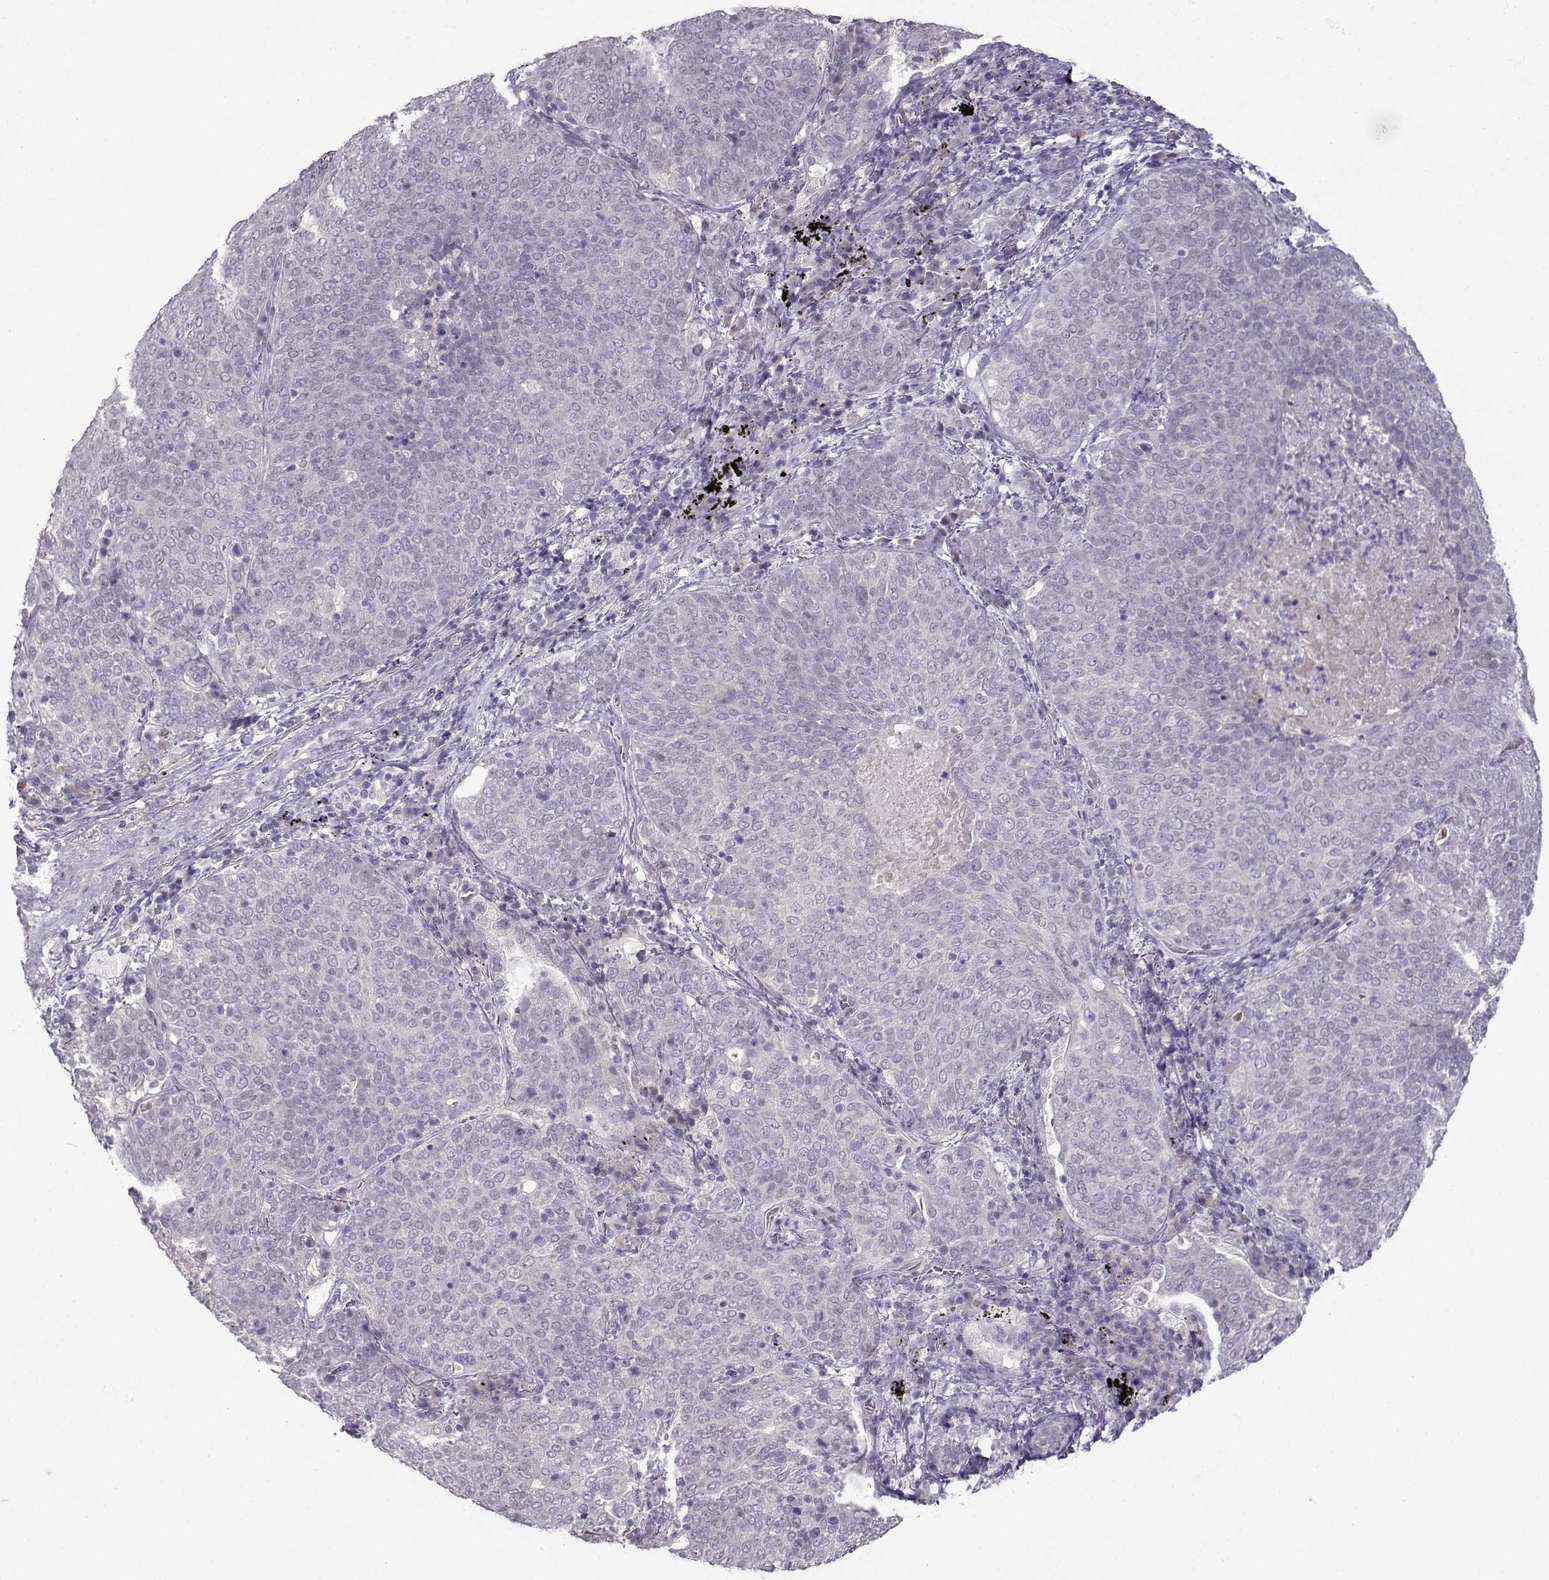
{"staining": {"intensity": "negative", "quantity": "none", "location": "none"}, "tissue": "lung cancer", "cell_type": "Tumor cells", "image_type": "cancer", "snomed": [{"axis": "morphology", "description": "Squamous cell carcinoma, NOS"}, {"axis": "topography", "description": "Lung"}], "caption": "High magnification brightfield microscopy of lung squamous cell carcinoma stained with DAB (brown) and counterstained with hematoxylin (blue): tumor cells show no significant expression.", "gene": "LIN28A", "patient": {"sex": "male", "age": 82}}